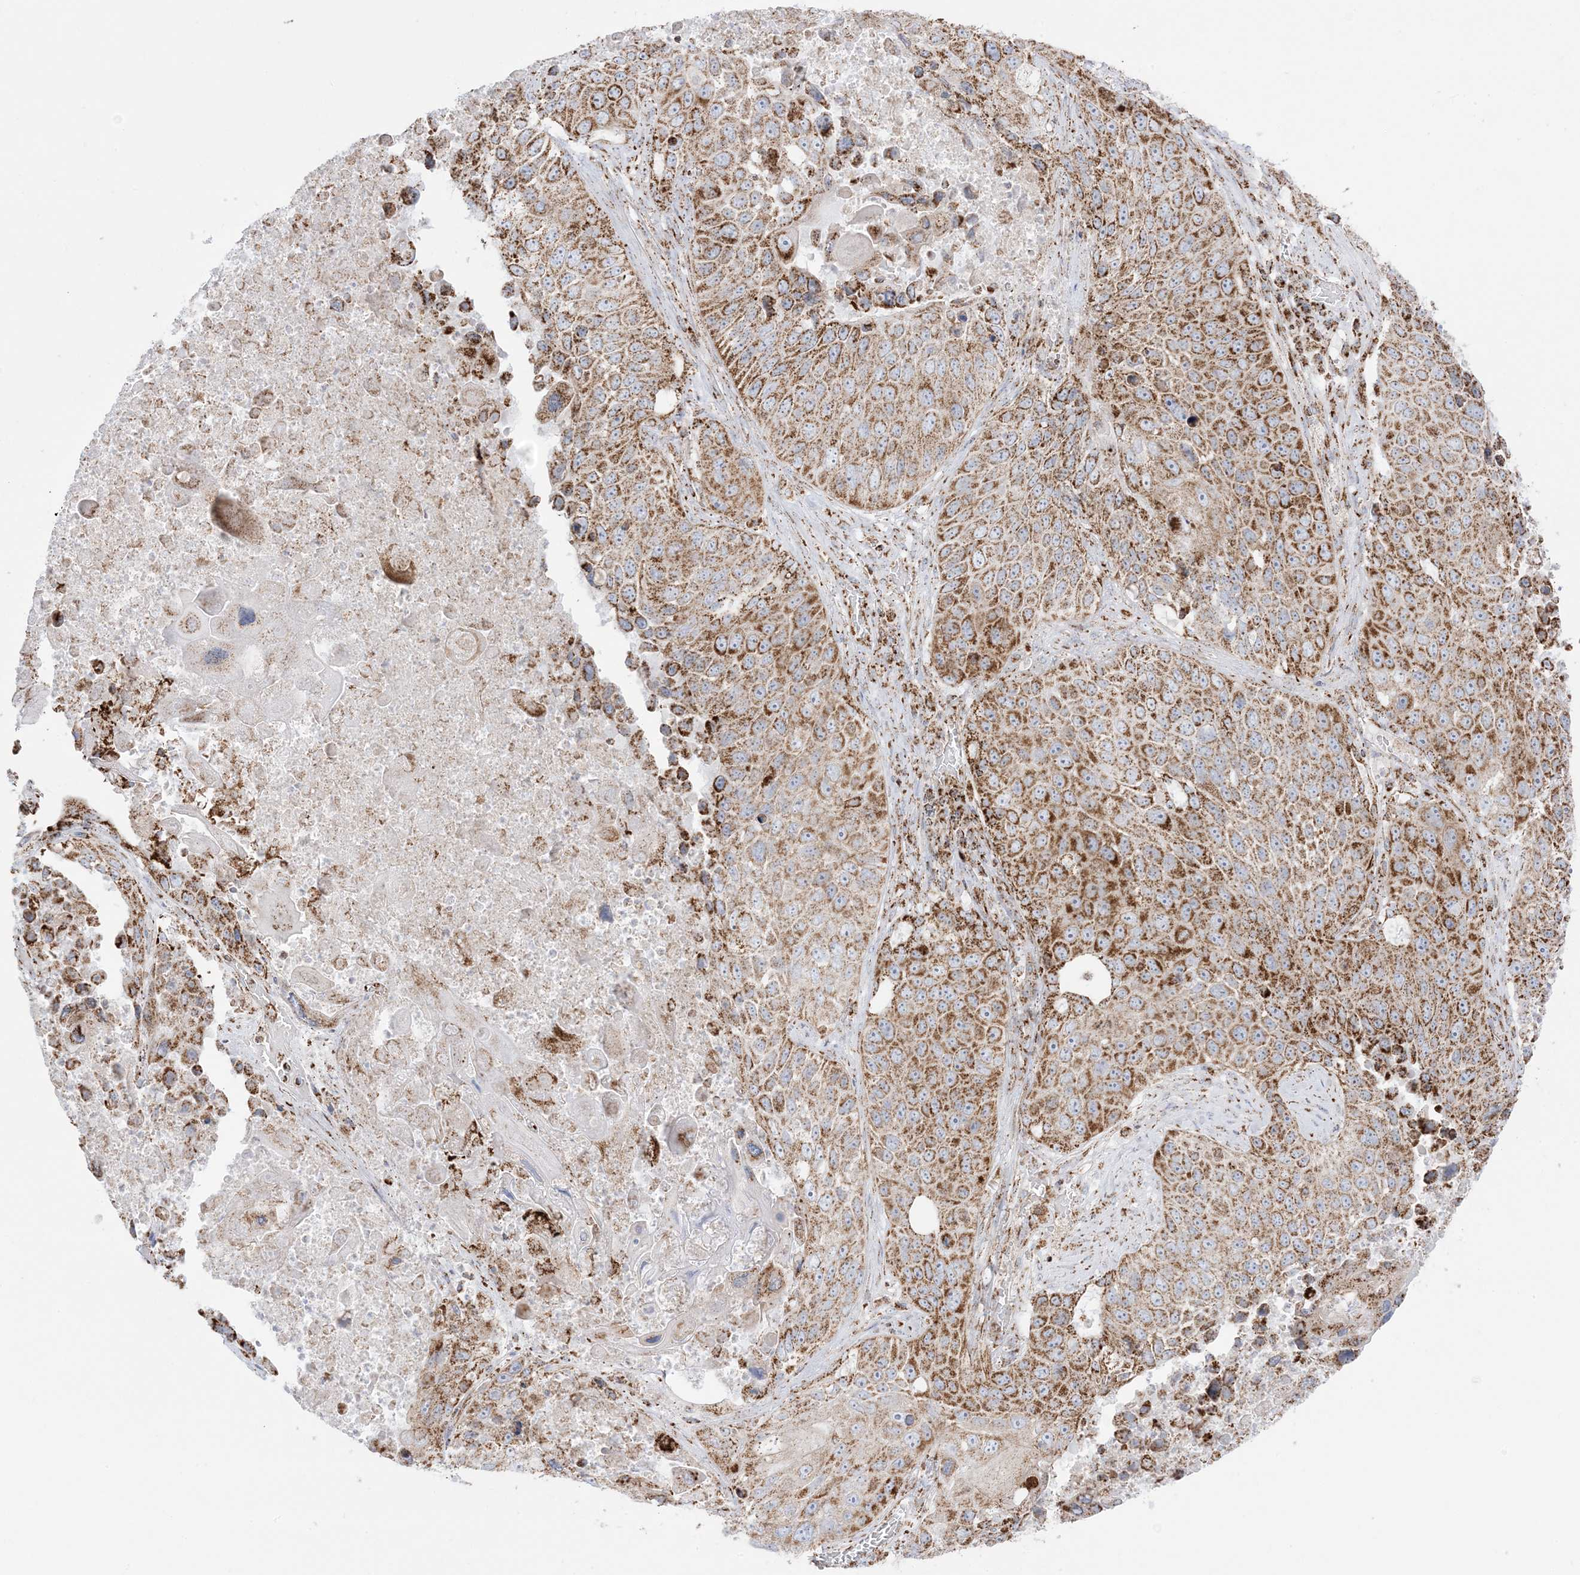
{"staining": {"intensity": "moderate", "quantity": ">75%", "location": "cytoplasmic/membranous"}, "tissue": "lung cancer", "cell_type": "Tumor cells", "image_type": "cancer", "snomed": [{"axis": "morphology", "description": "Squamous cell carcinoma, NOS"}, {"axis": "topography", "description": "Lung"}], "caption": "The photomicrograph demonstrates immunohistochemical staining of squamous cell carcinoma (lung). There is moderate cytoplasmic/membranous positivity is seen in about >75% of tumor cells.", "gene": "MRPS36", "patient": {"sex": "male", "age": 61}}